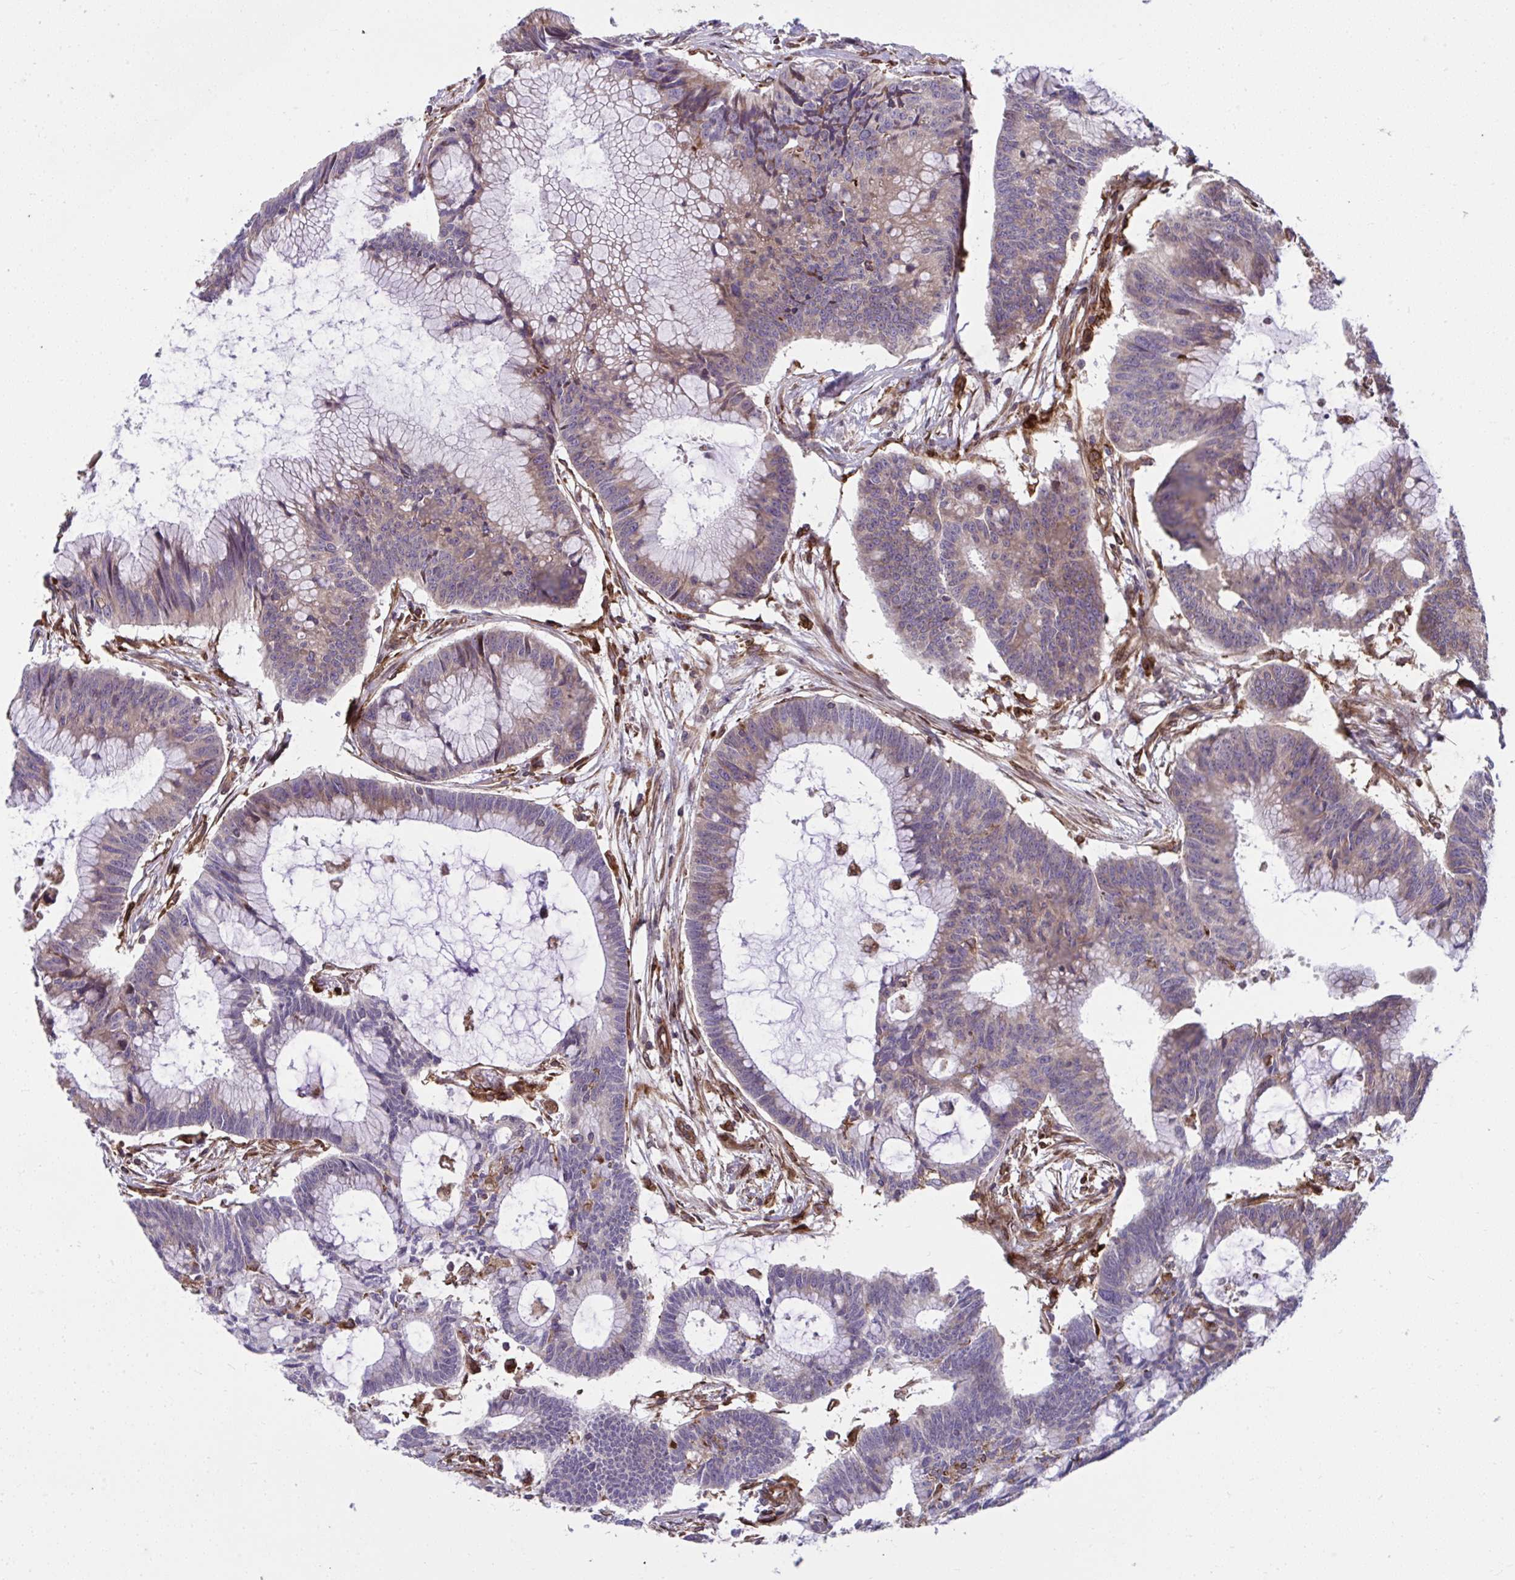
{"staining": {"intensity": "weak", "quantity": "25%-75%", "location": "cytoplasmic/membranous"}, "tissue": "colorectal cancer", "cell_type": "Tumor cells", "image_type": "cancer", "snomed": [{"axis": "morphology", "description": "Adenocarcinoma, NOS"}, {"axis": "topography", "description": "Colon"}], "caption": "High-power microscopy captured an IHC image of colorectal adenocarcinoma, revealing weak cytoplasmic/membranous staining in approximately 25%-75% of tumor cells.", "gene": "STIM2", "patient": {"sex": "female", "age": 78}}